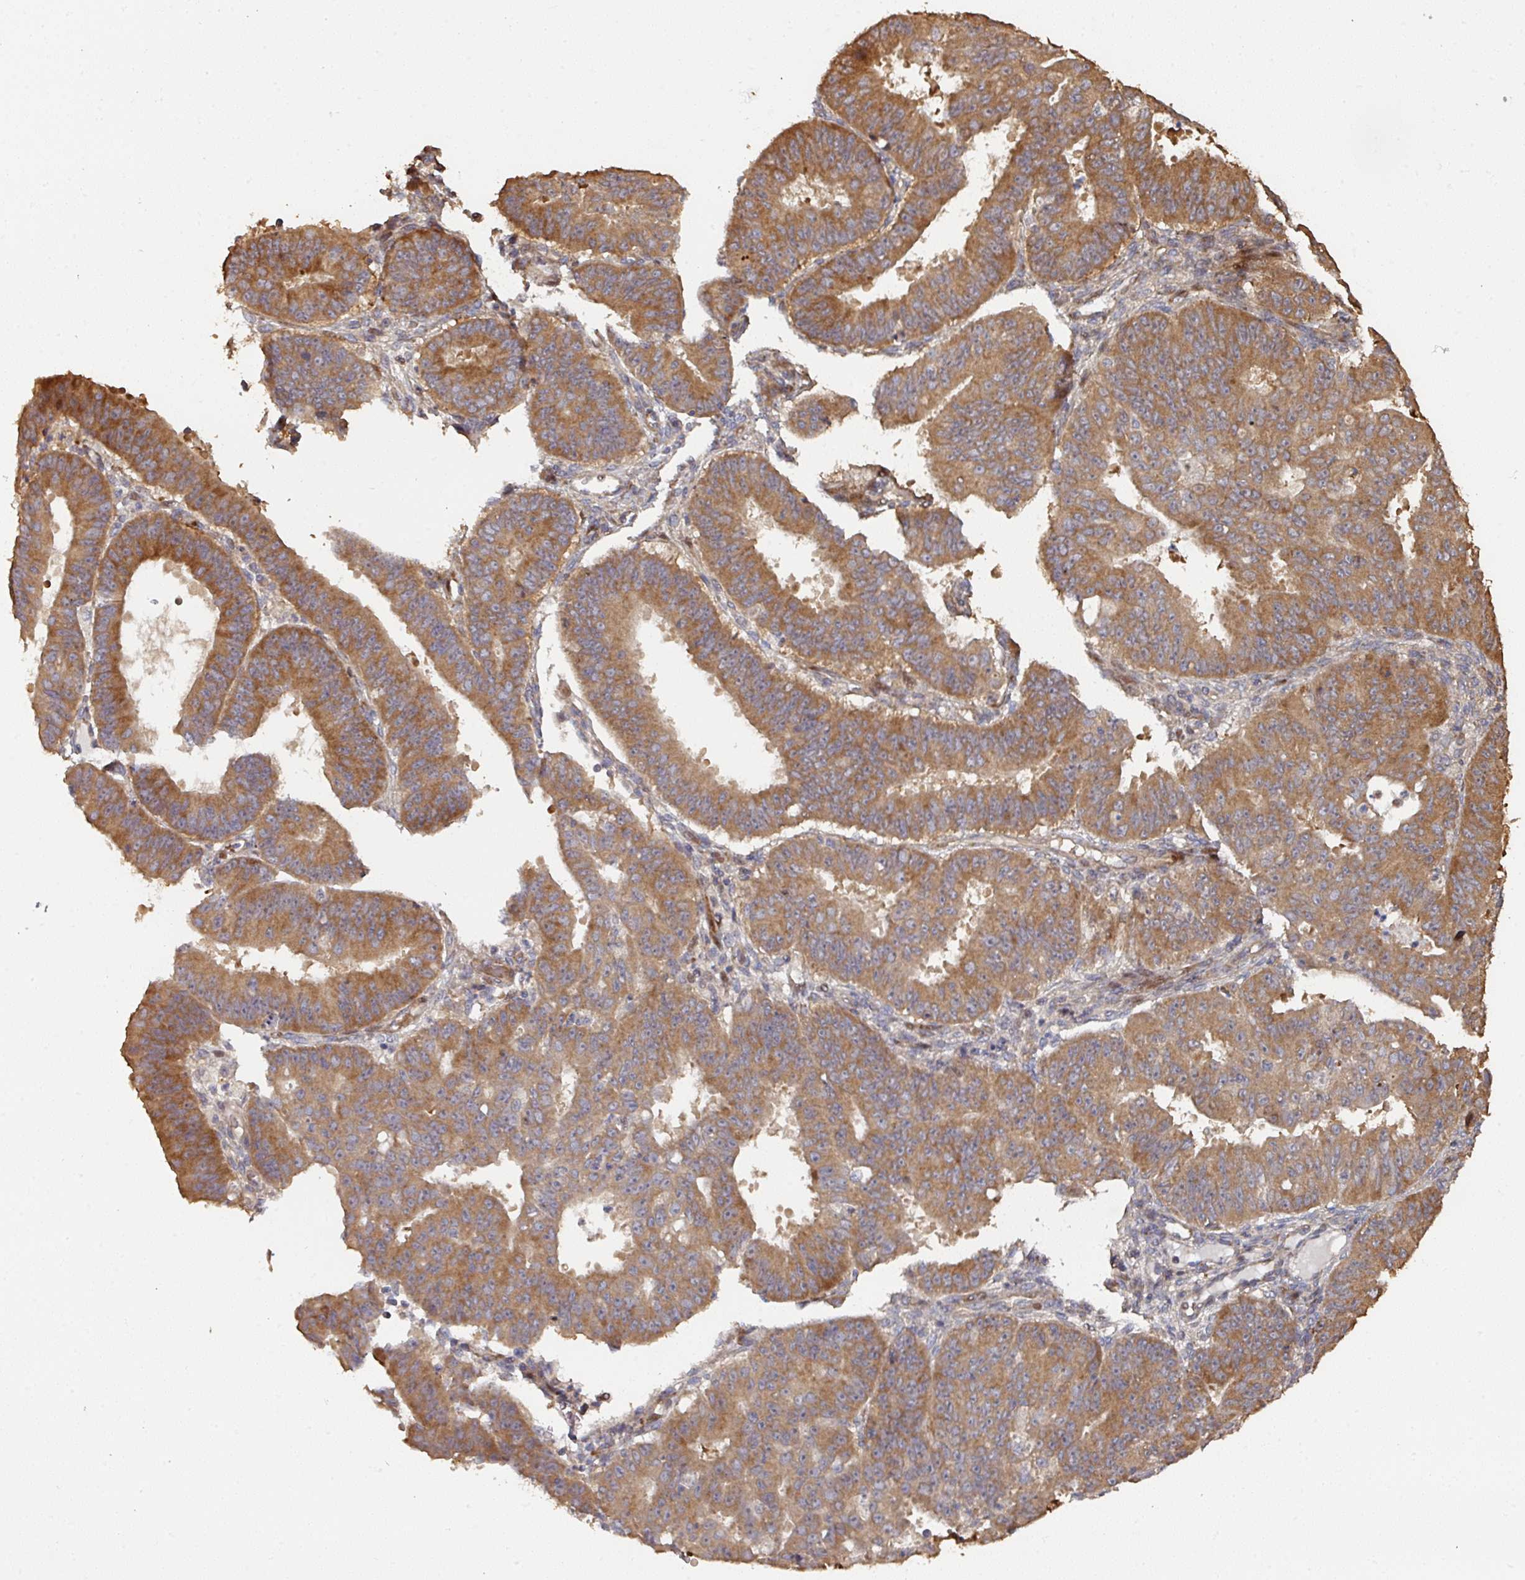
{"staining": {"intensity": "moderate", "quantity": ">75%", "location": "cytoplasmic/membranous"}, "tissue": "ovarian cancer", "cell_type": "Tumor cells", "image_type": "cancer", "snomed": [{"axis": "morphology", "description": "Carcinoma, endometroid"}, {"axis": "topography", "description": "Appendix"}, {"axis": "topography", "description": "Ovary"}], "caption": "A brown stain shows moderate cytoplasmic/membranous positivity of a protein in human ovarian endometroid carcinoma tumor cells. (IHC, brightfield microscopy, high magnification).", "gene": "CA7", "patient": {"sex": "female", "age": 42}}